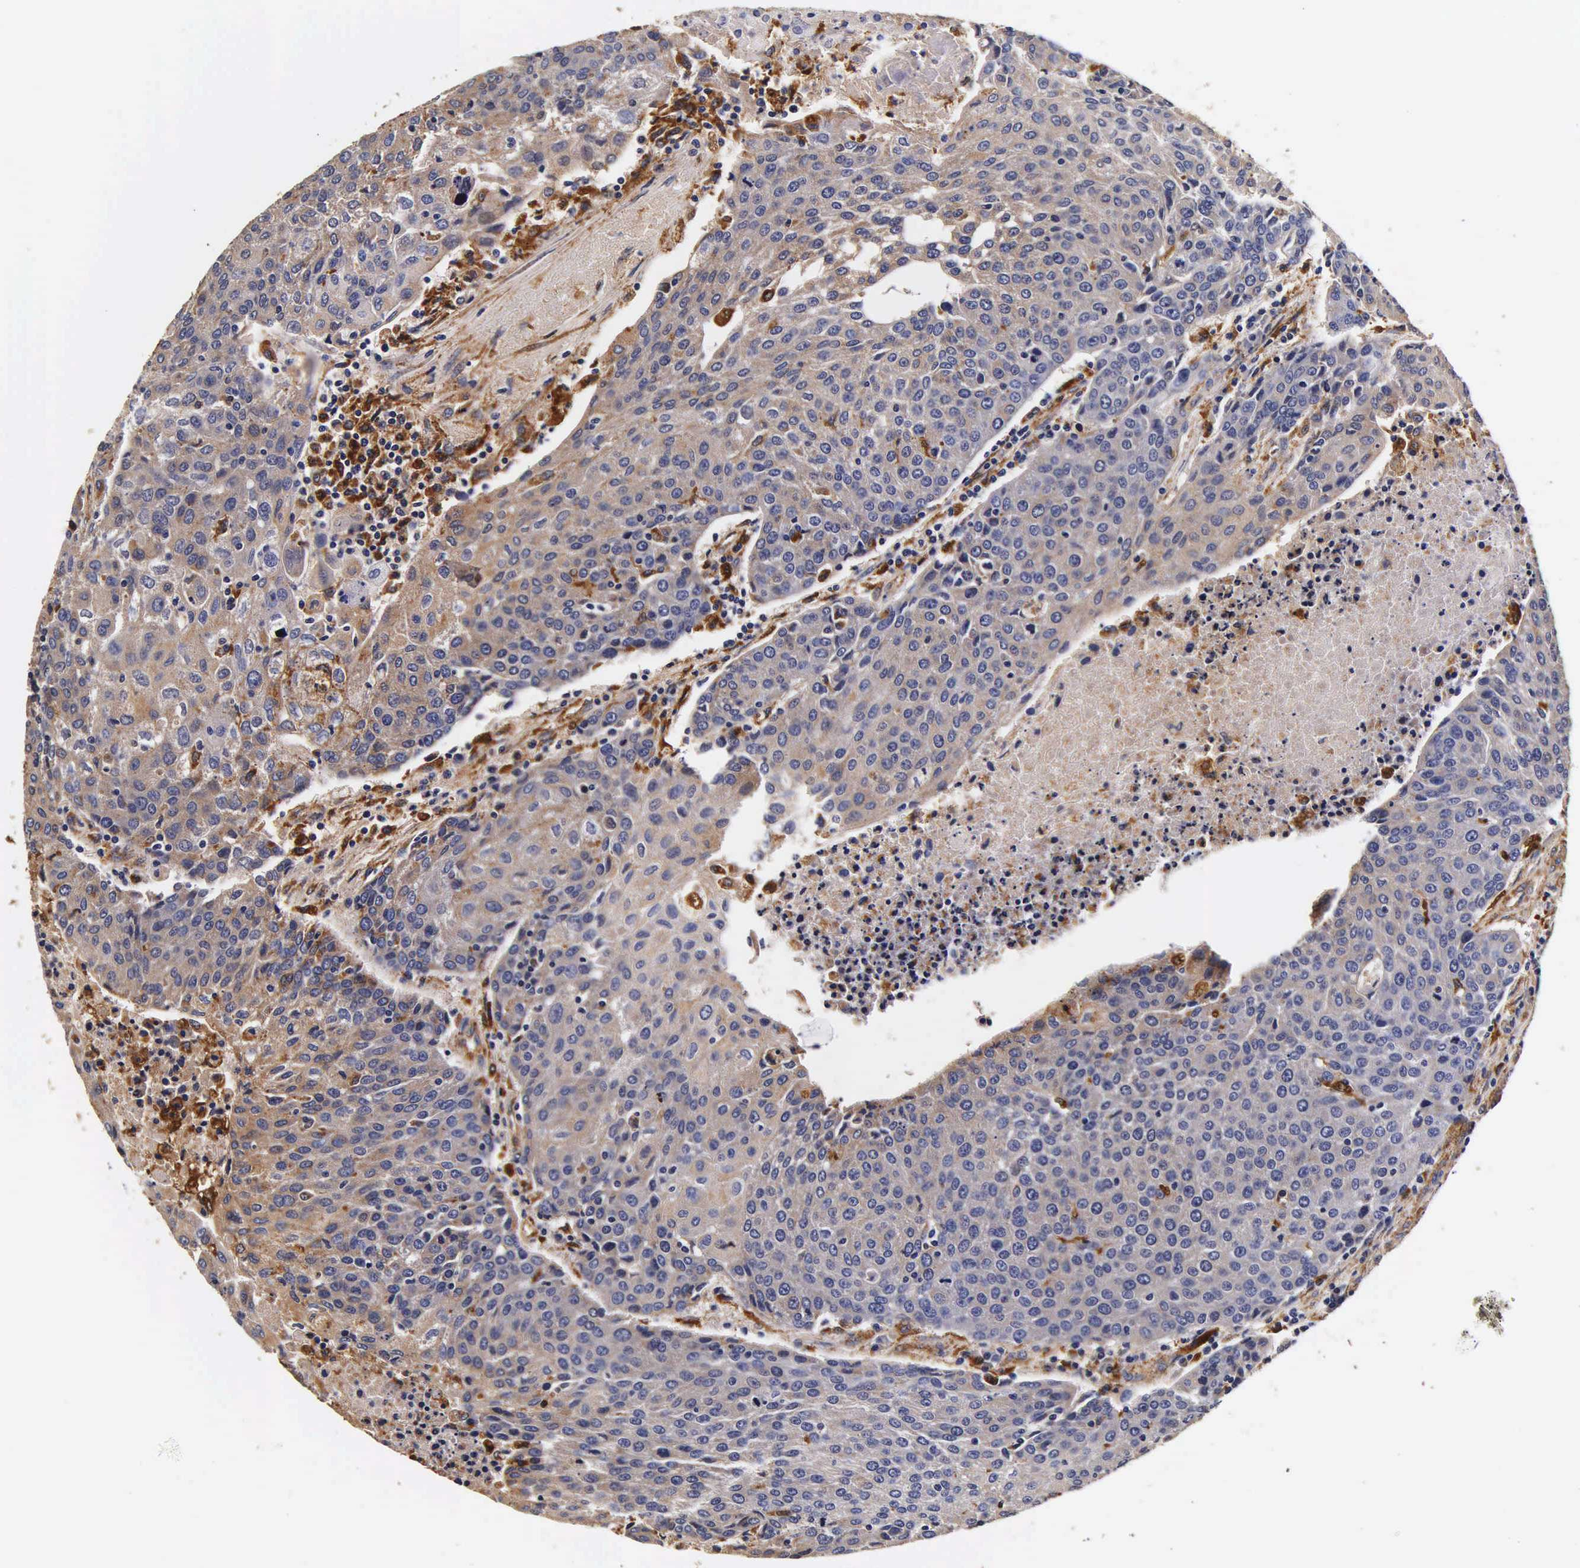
{"staining": {"intensity": "moderate", "quantity": "25%-75%", "location": "cytoplasmic/membranous"}, "tissue": "urothelial cancer", "cell_type": "Tumor cells", "image_type": "cancer", "snomed": [{"axis": "morphology", "description": "Urothelial carcinoma, High grade"}, {"axis": "topography", "description": "Urinary bladder"}], "caption": "DAB (3,3'-diaminobenzidine) immunohistochemical staining of urothelial cancer reveals moderate cytoplasmic/membranous protein expression in about 25%-75% of tumor cells.", "gene": "CTSB", "patient": {"sex": "female", "age": 85}}